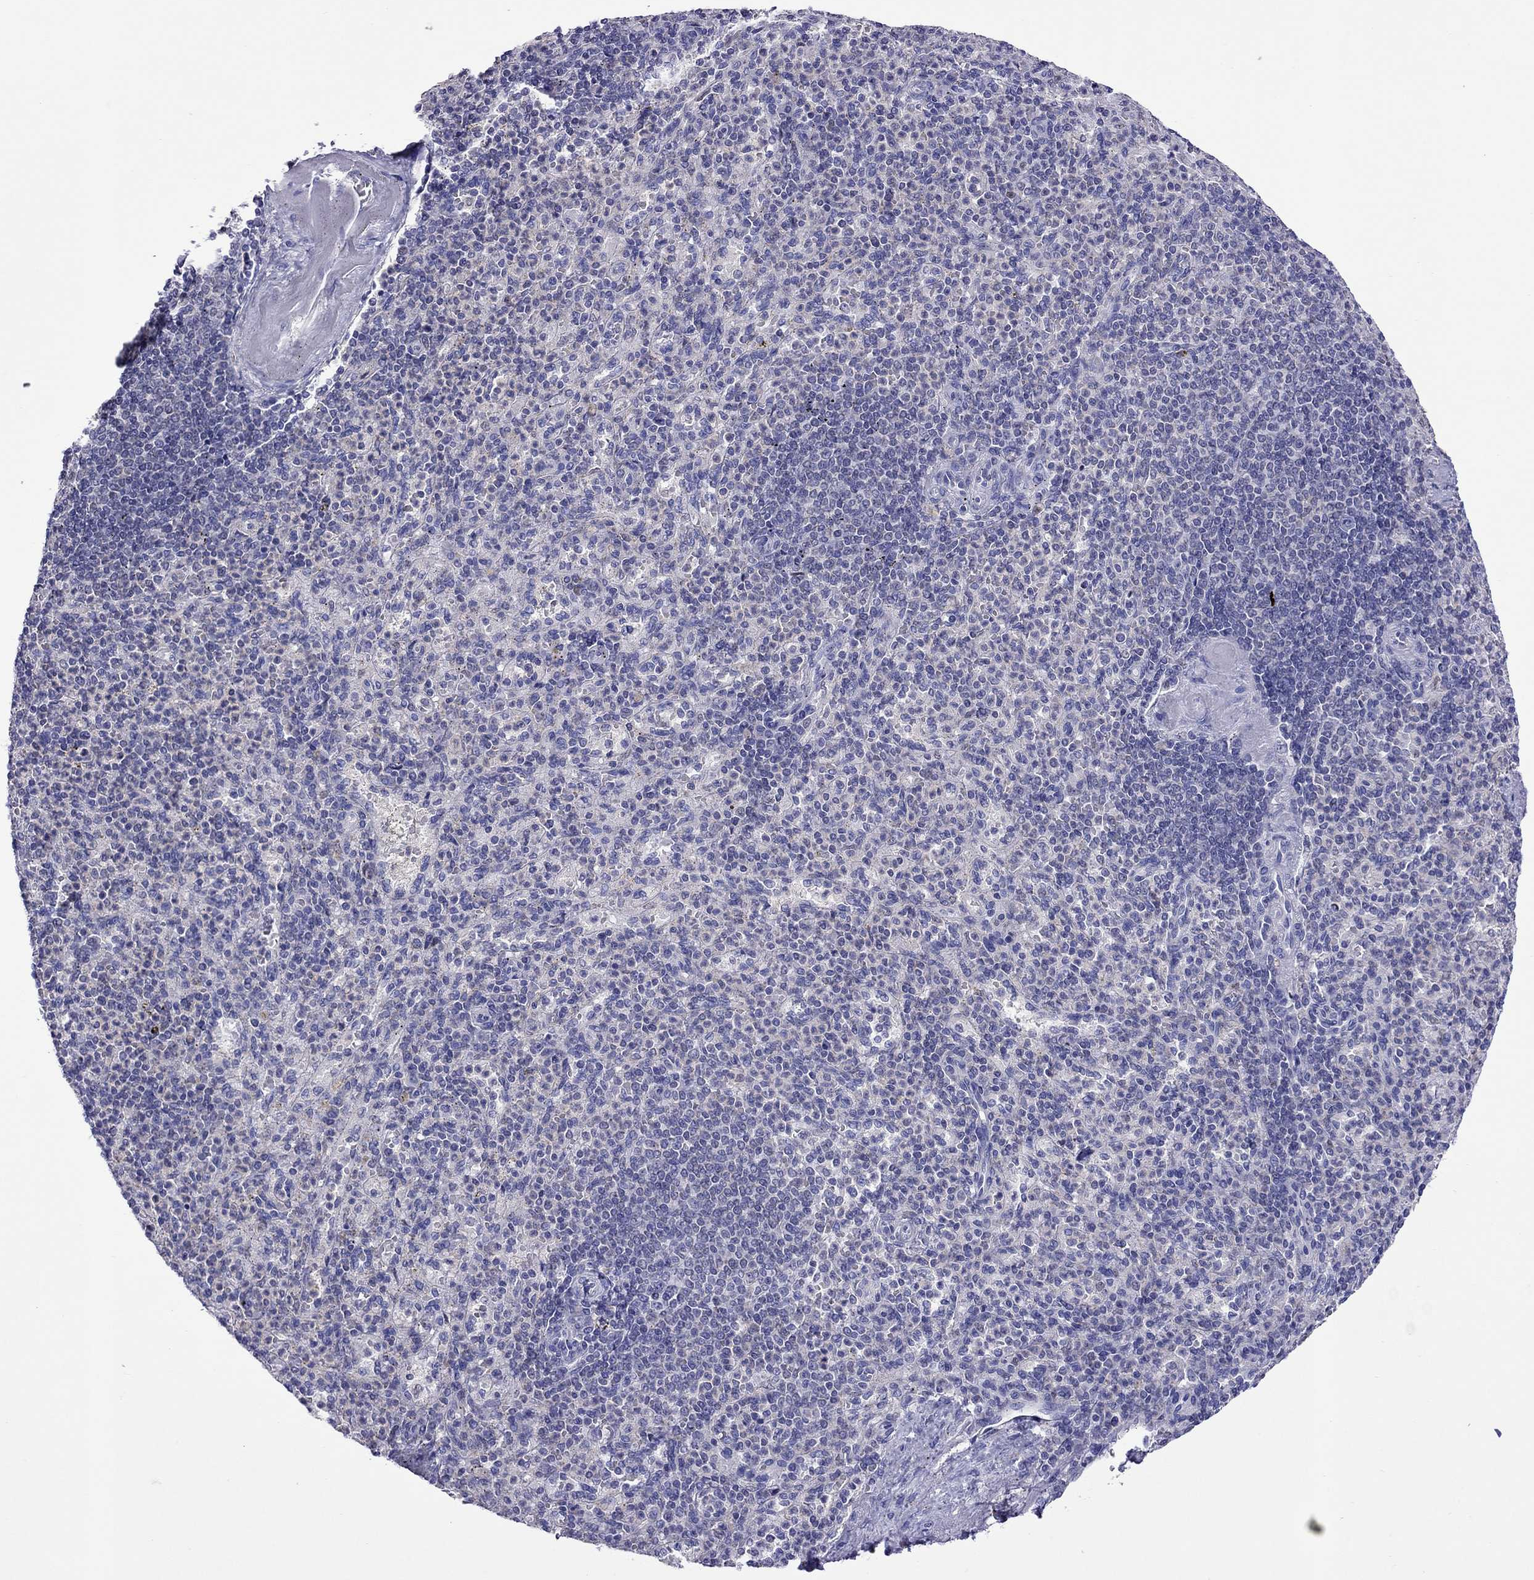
{"staining": {"intensity": "negative", "quantity": "none", "location": "none"}, "tissue": "spleen", "cell_type": "Cells in red pulp", "image_type": "normal", "snomed": [{"axis": "morphology", "description": "Normal tissue, NOS"}, {"axis": "topography", "description": "Spleen"}], "caption": "This is a image of IHC staining of normal spleen, which shows no expression in cells in red pulp. (DAB (3,3'-diaminobenzidine) immunohistochemistry with hematoxylin counter stain).", "gene": "MPZ", "patient": {"sex": "female", "age": 74}}